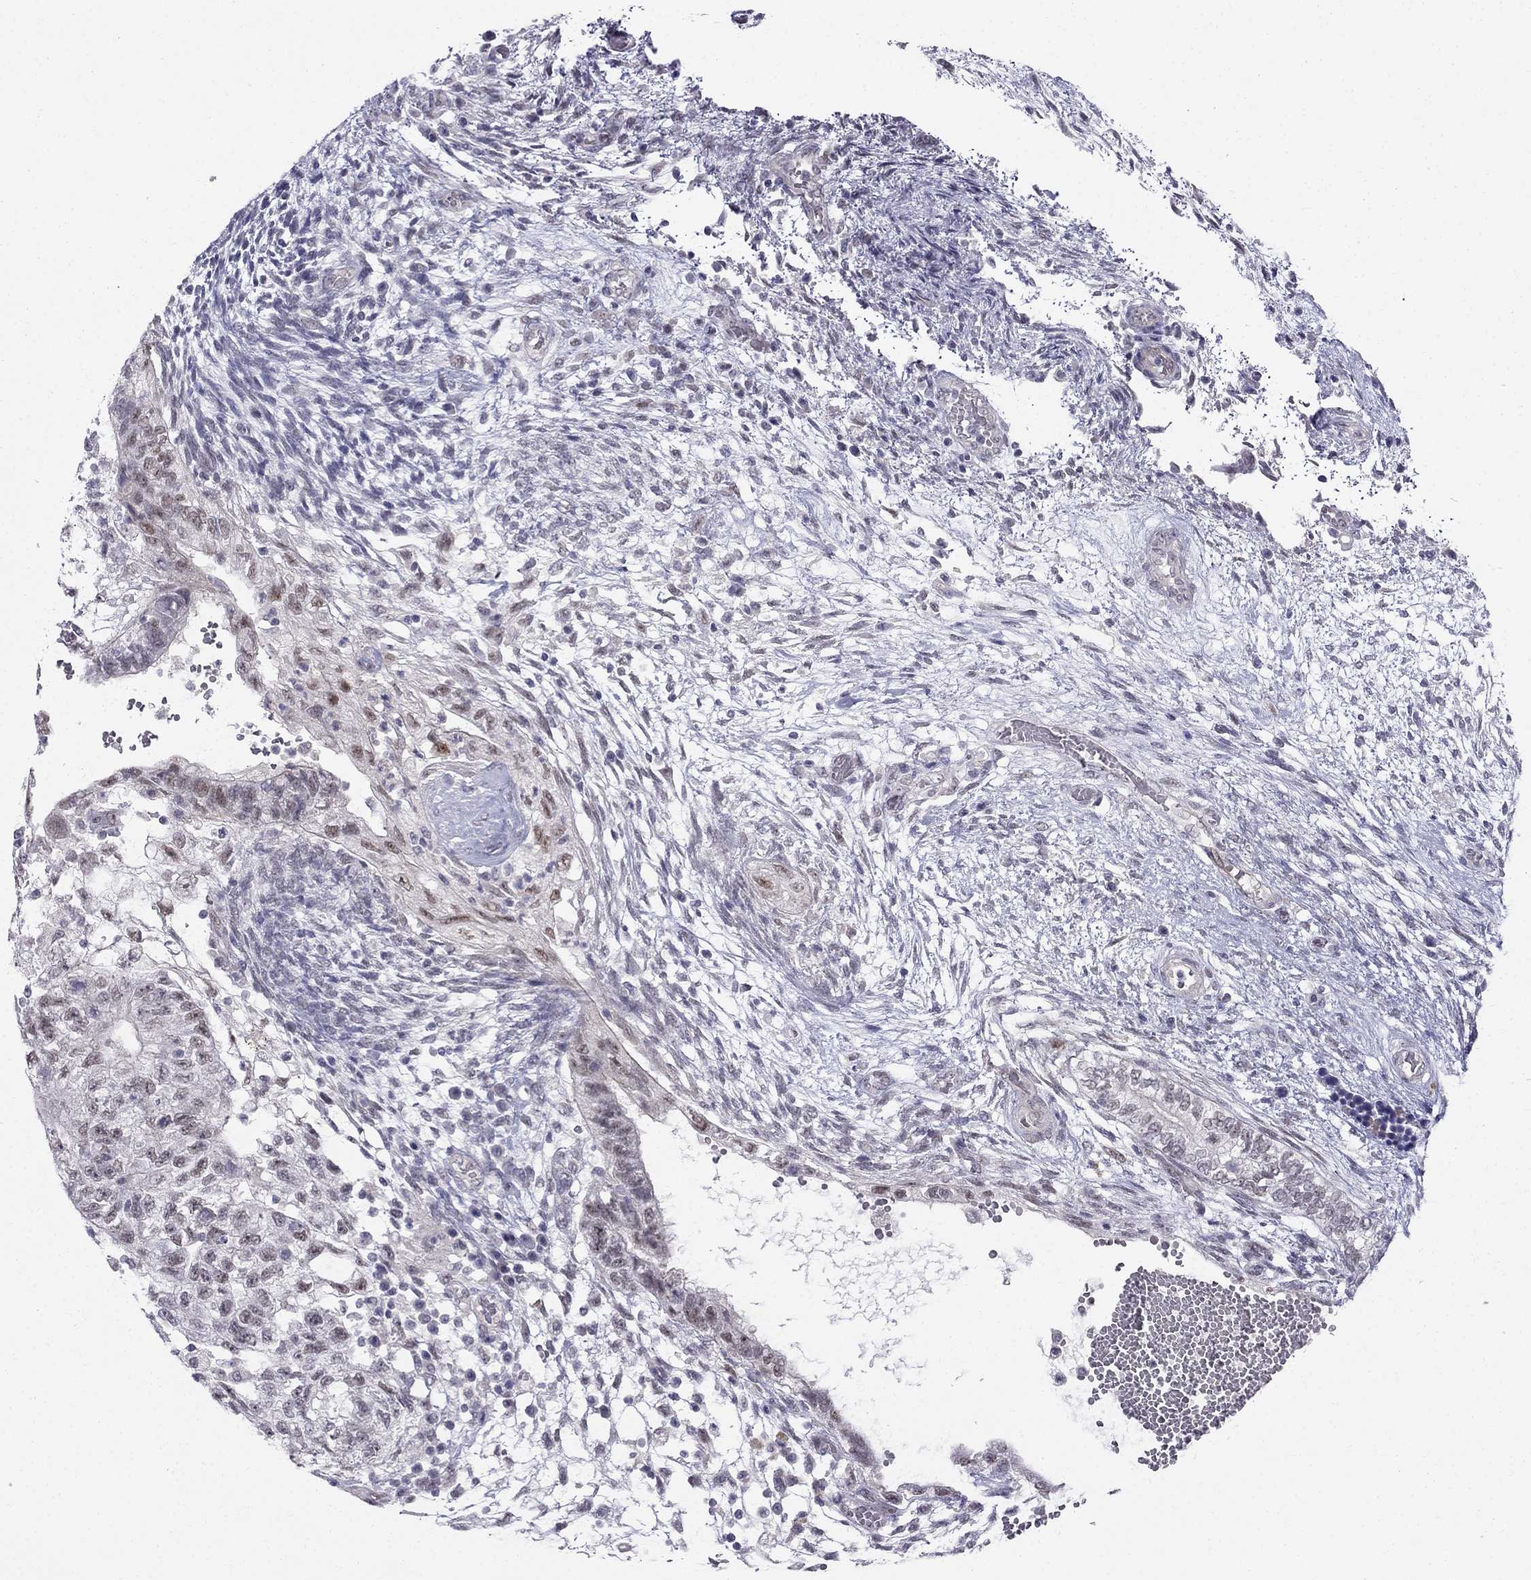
{"staining": {"intensity": "weak", "quantity": "<25%", "location": "nuclear"}, "tissue": "testis cancer", "cell_type": "Tumor cells", "image_type": "cancer", "snomed": [{"axis": "morphology", "description": "Normal tissue, NOS"}, {"axis": "morphology", "description": "Carcinoma, Embryonal, NOS"}, {"axis": "topography", "description": "Testis"}, {"axis": "topography", "description": "Epididymis"}], "caption": "Immunohistochemical staining of human testis embryonal carcinoma displays no significant expression in tumor cells.", "gene": "BAG5", "patient": {"sex": "male", "age": 32}}